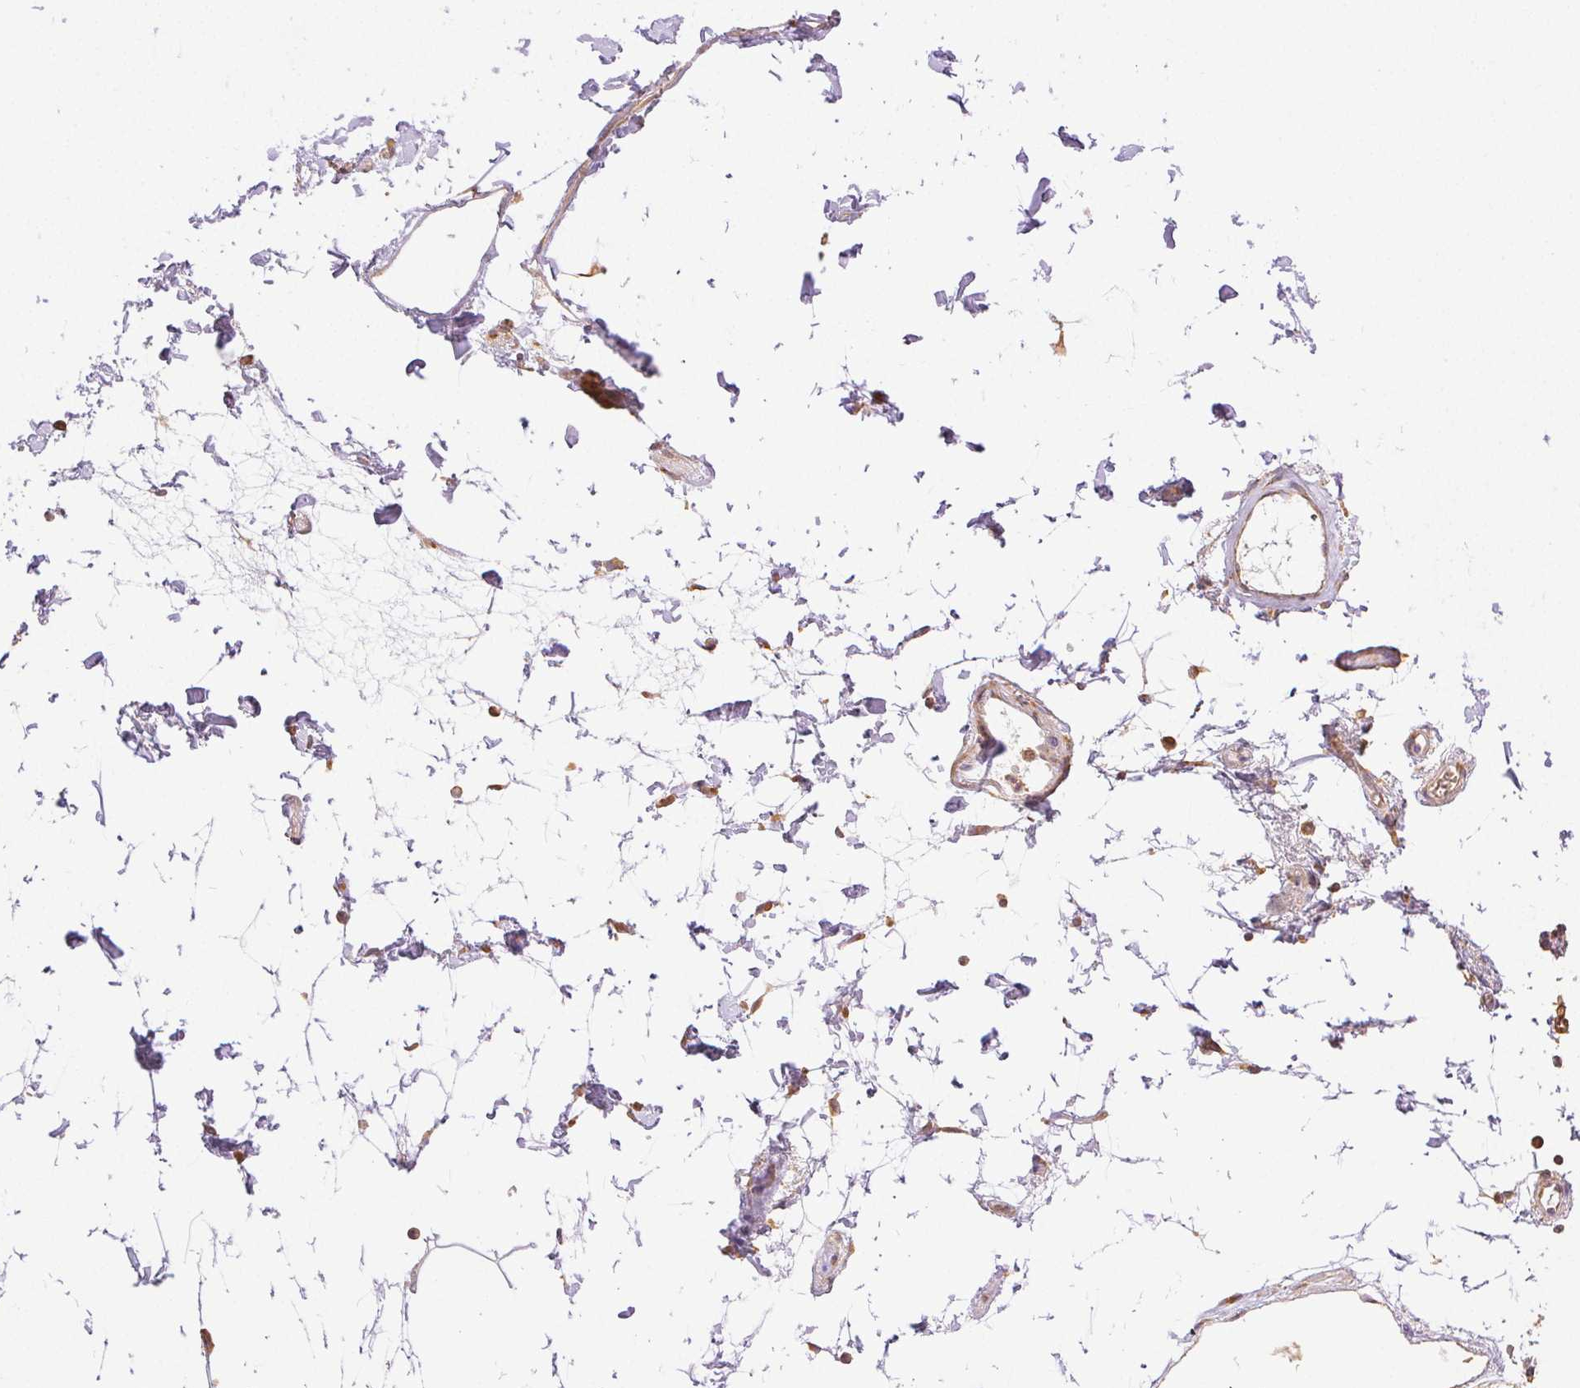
{"staining": {"intensity": "weak", "quantity": "25%-75%", "location": "cytoplasmic/membranous"}, "tissue": "colon", "cell_type": "Endothelial cells", "image_type": "normal", "snomed": [{"axis": "morphology", "description": "Normal tissue, NOS"}, {"axis": "topography", "description": "Colon"}], "caption": "Endothelial cells show low levels of weak cytoplasmic/membranous expression in about 25%-75% of cells in benign colon.", "gene": "ENTREP1", "patient": {"sex": "female", "age": 84}}